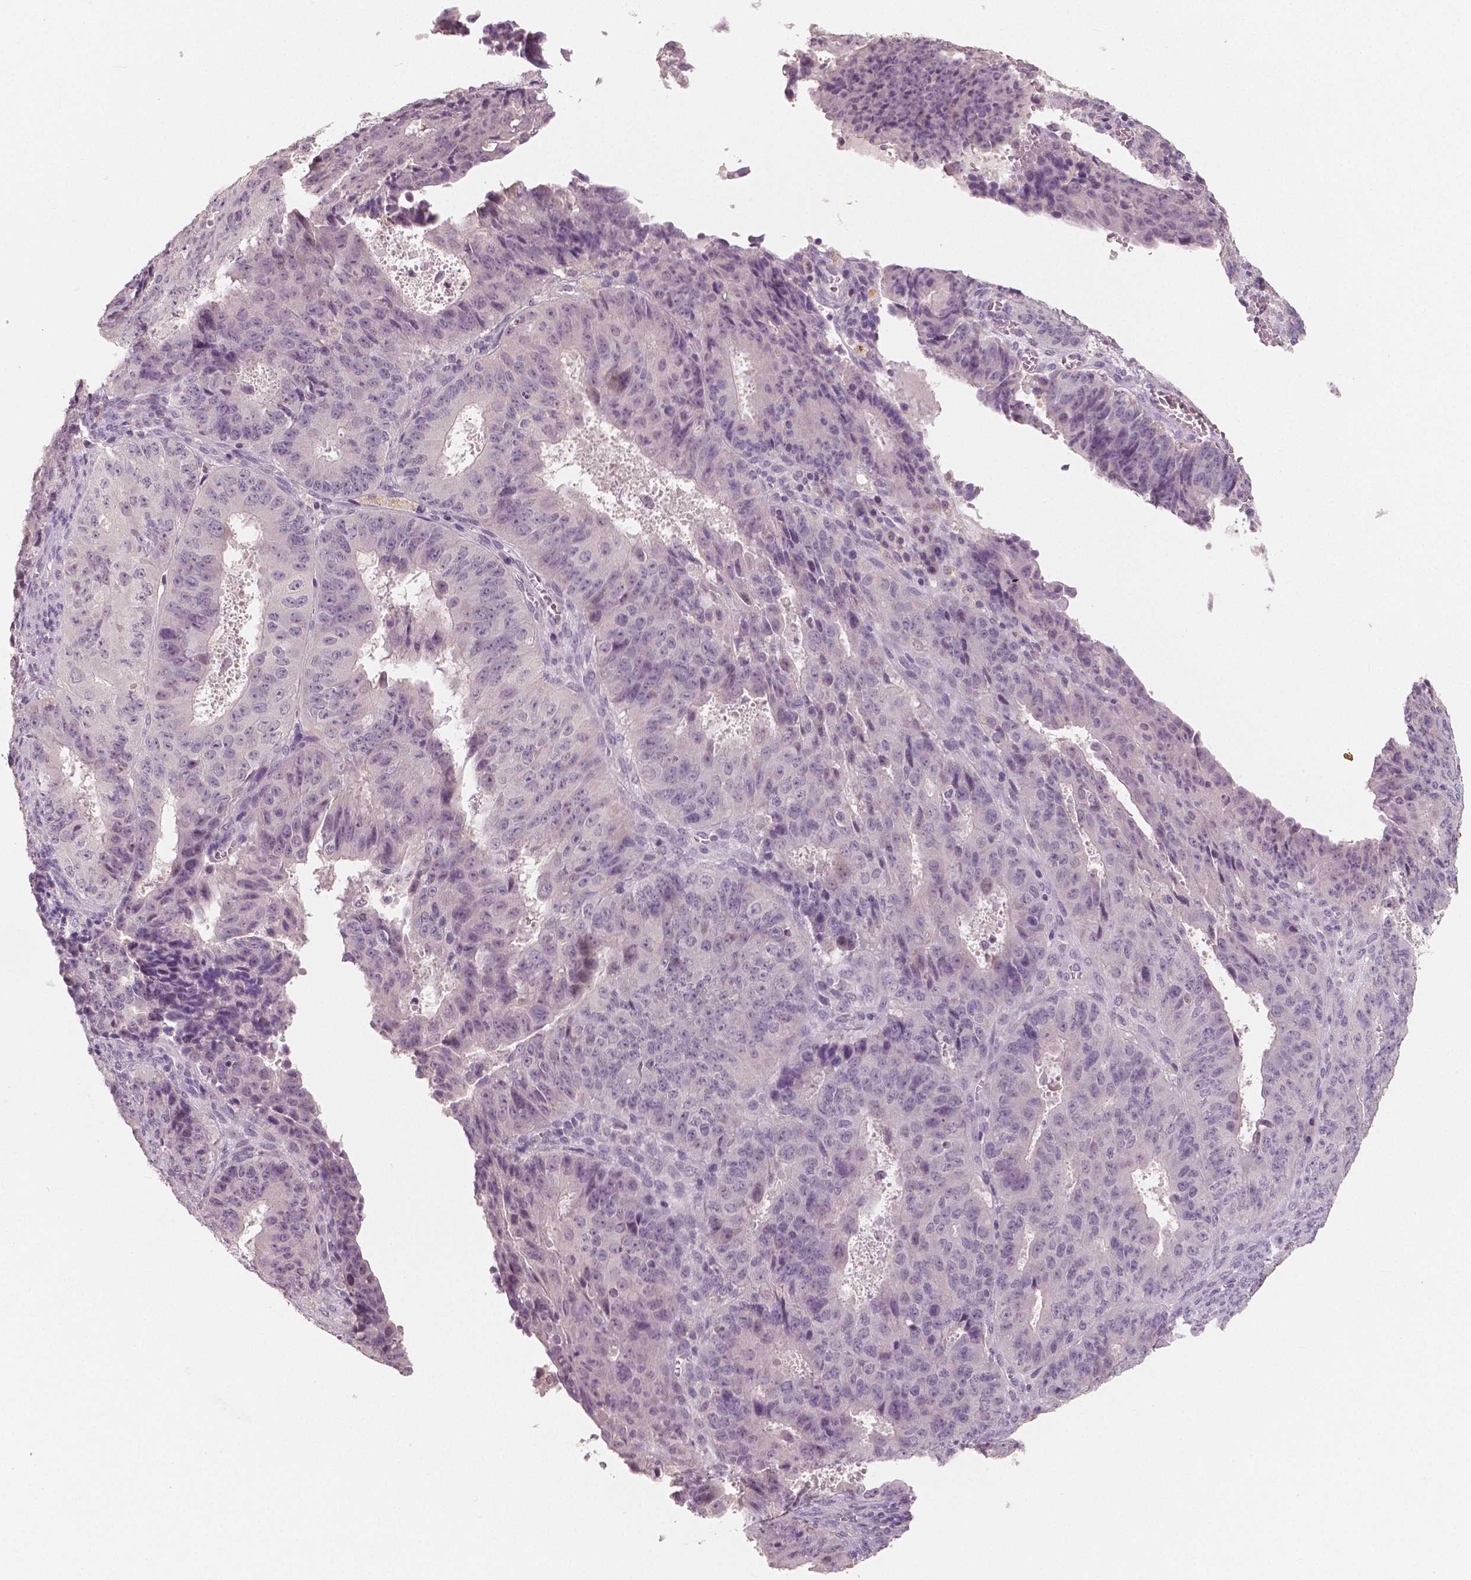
{"staining": {"intensity": "negative", "quantity": "none", "location": "none"}, "tissue": "ovarian cancer", "cell_type": "Tumor cells", "image_type": "cancer", "snomed": [{"axis": "morphology", "description": "Carcinoma, endometroid"}, {"axis": "topography", "description": "Ovary"}], "caption": "This is an immunohistochemistry histopathology image of ovarian endometroid carcinoma. There is no staining in tumor cells.", "gene": "RNASE7", "patient": {"sex": "female", "age": 42}}